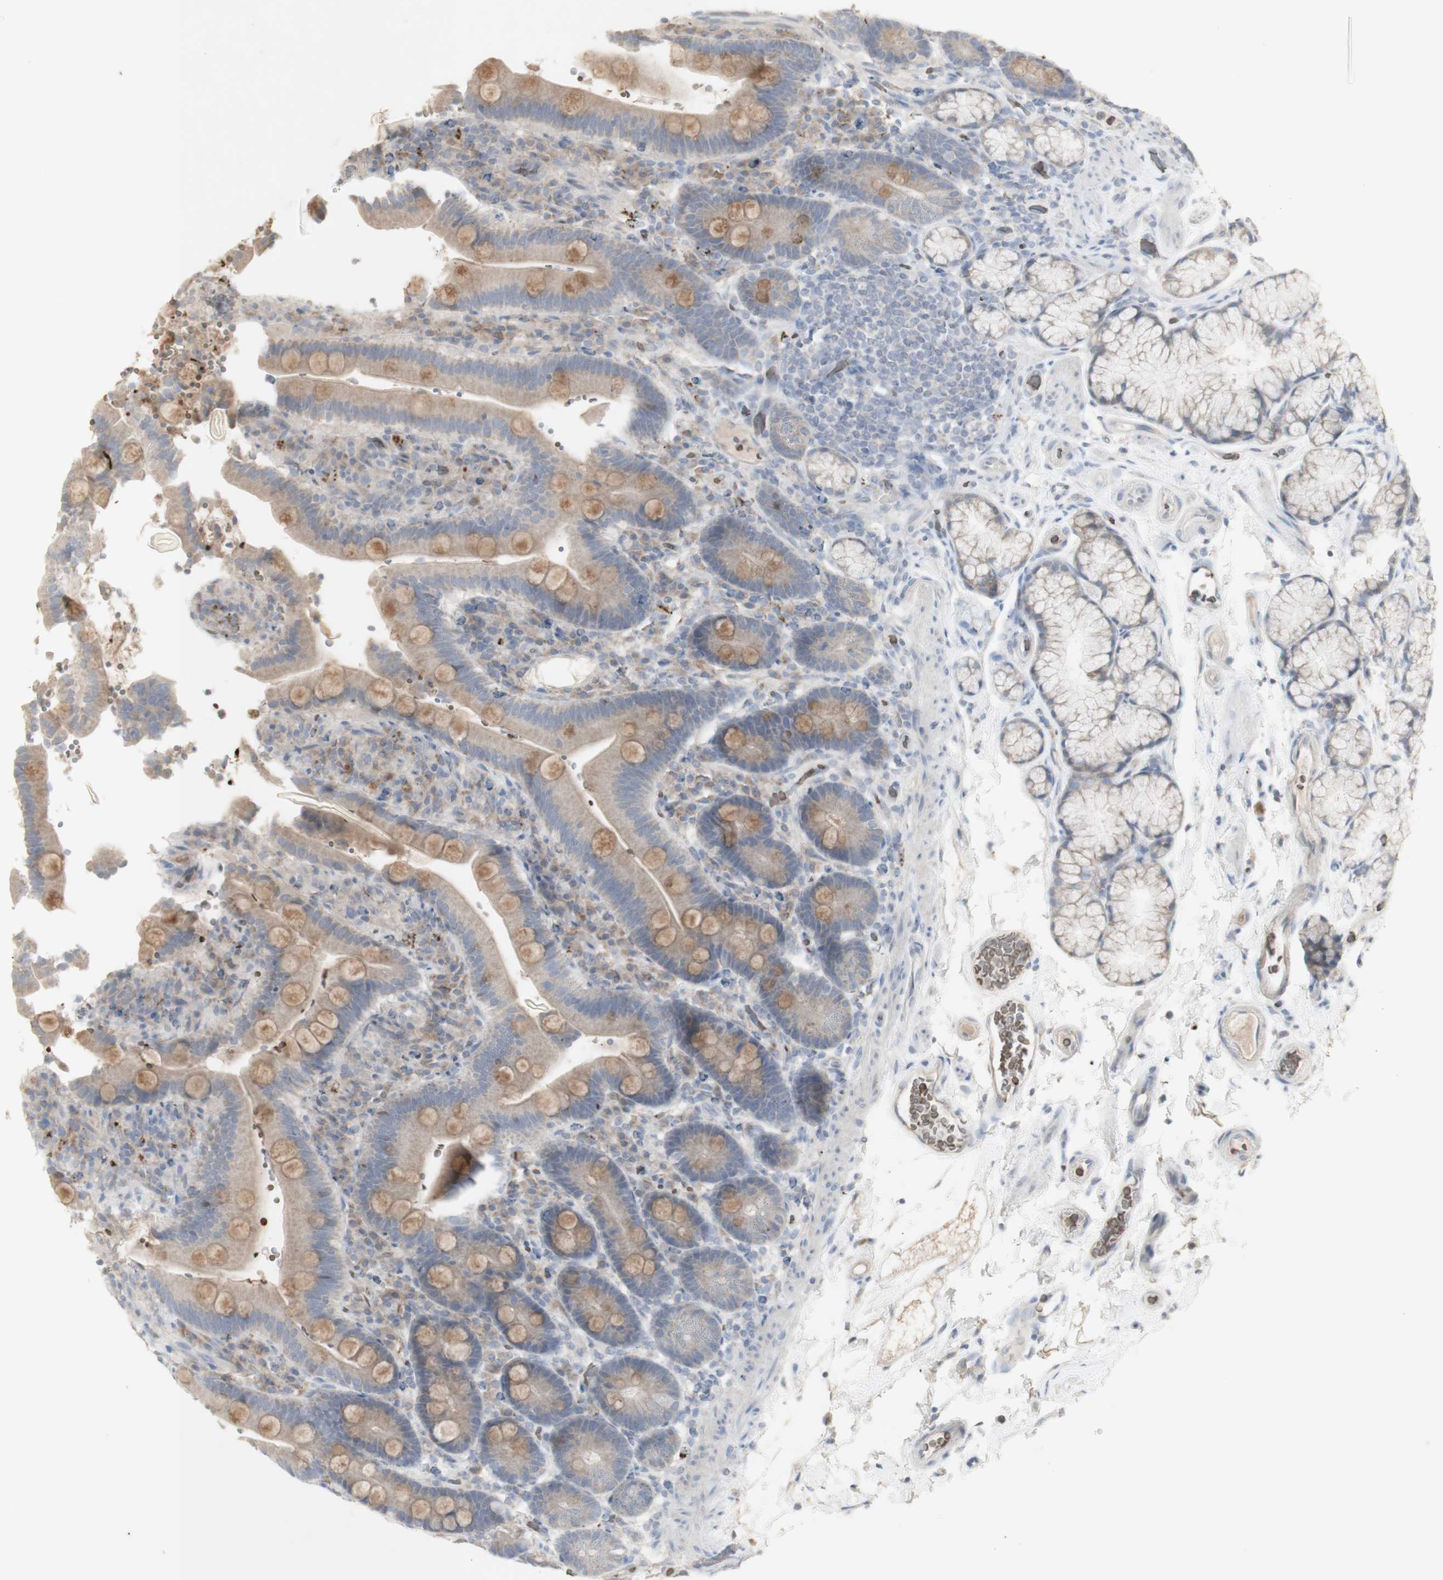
{"staining": {"intensity": "weak", "quantity": ">75%", "location": "cytoplasmic/membranous"}, "tissue": "duodenum", "cell_type": "Glandular cells", "image_type": "normal", "snomed": [{"axis": "morphology", "description": "Normal tissue, NOS"}, {"axis": "topography", "description": "Small intestine, NOS"}], "caption": "Immunohistochemistry of benign duodenum reveals low levels of weak cytoplasmic/membranous expression in approximately >75% of glandular cells.", "gene": "INS", "patient": {"sex": "female", "age": 71}}